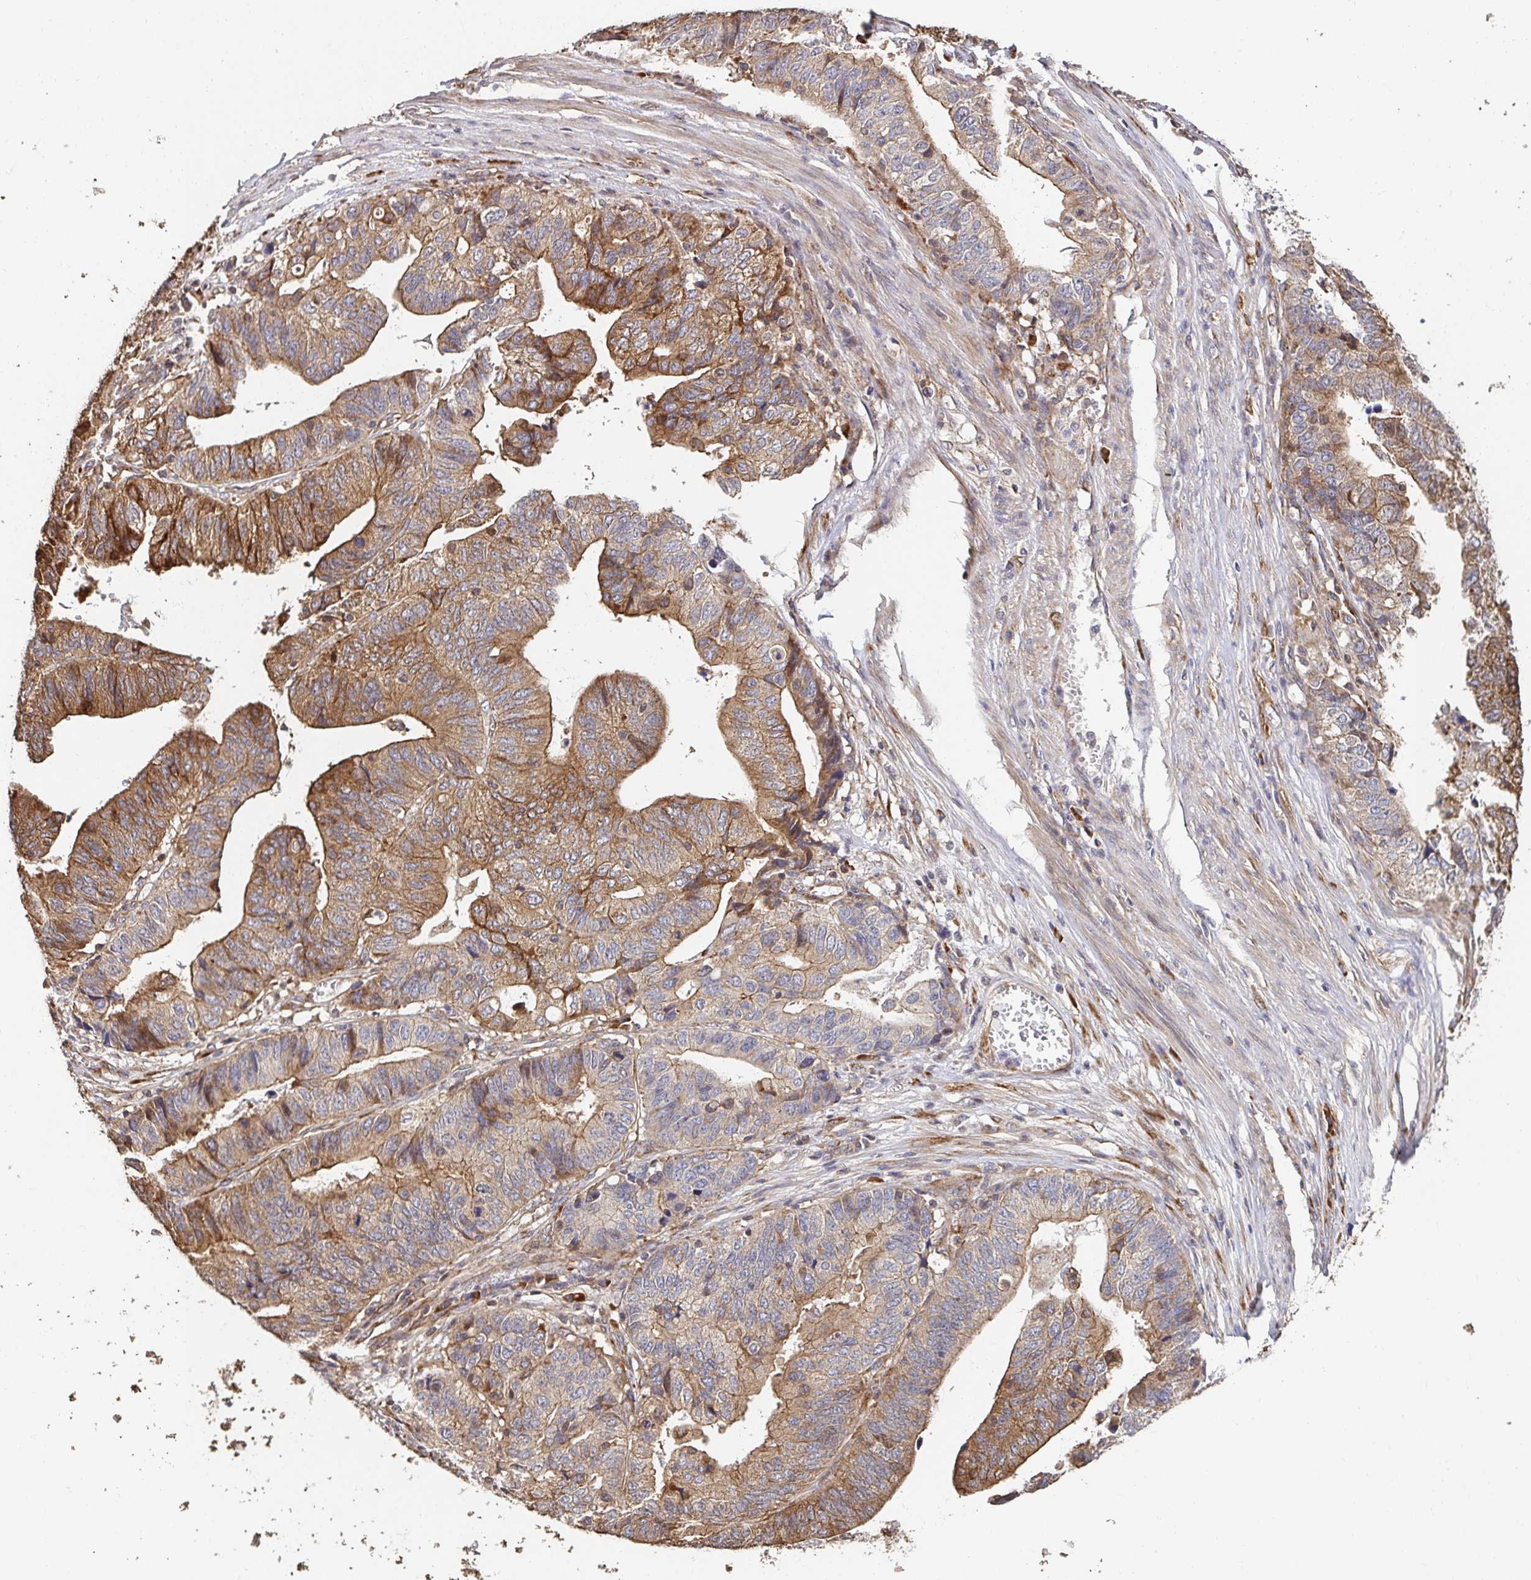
{"staining": {"intensity": "moderate", "quantity": "25%-75%", "location": "cytoplasmic/membranous"}, "tissue": "stomach cancer", "cell_type": "Tumor cells", "image_type": "cancer", "snomed": [{"axis": "morphology", "description": "Adenocarcinoma, NOS"}, {"axis": "topography", "description": "Stomach, upper"}], "caption": "Moderate cytoplasmic/membranous protein expression is identified in approximately 25%-75% of tumor cells in stomach cancer.", "gene": "APBB1", "patient": {"sex": "female", "age": 67}}